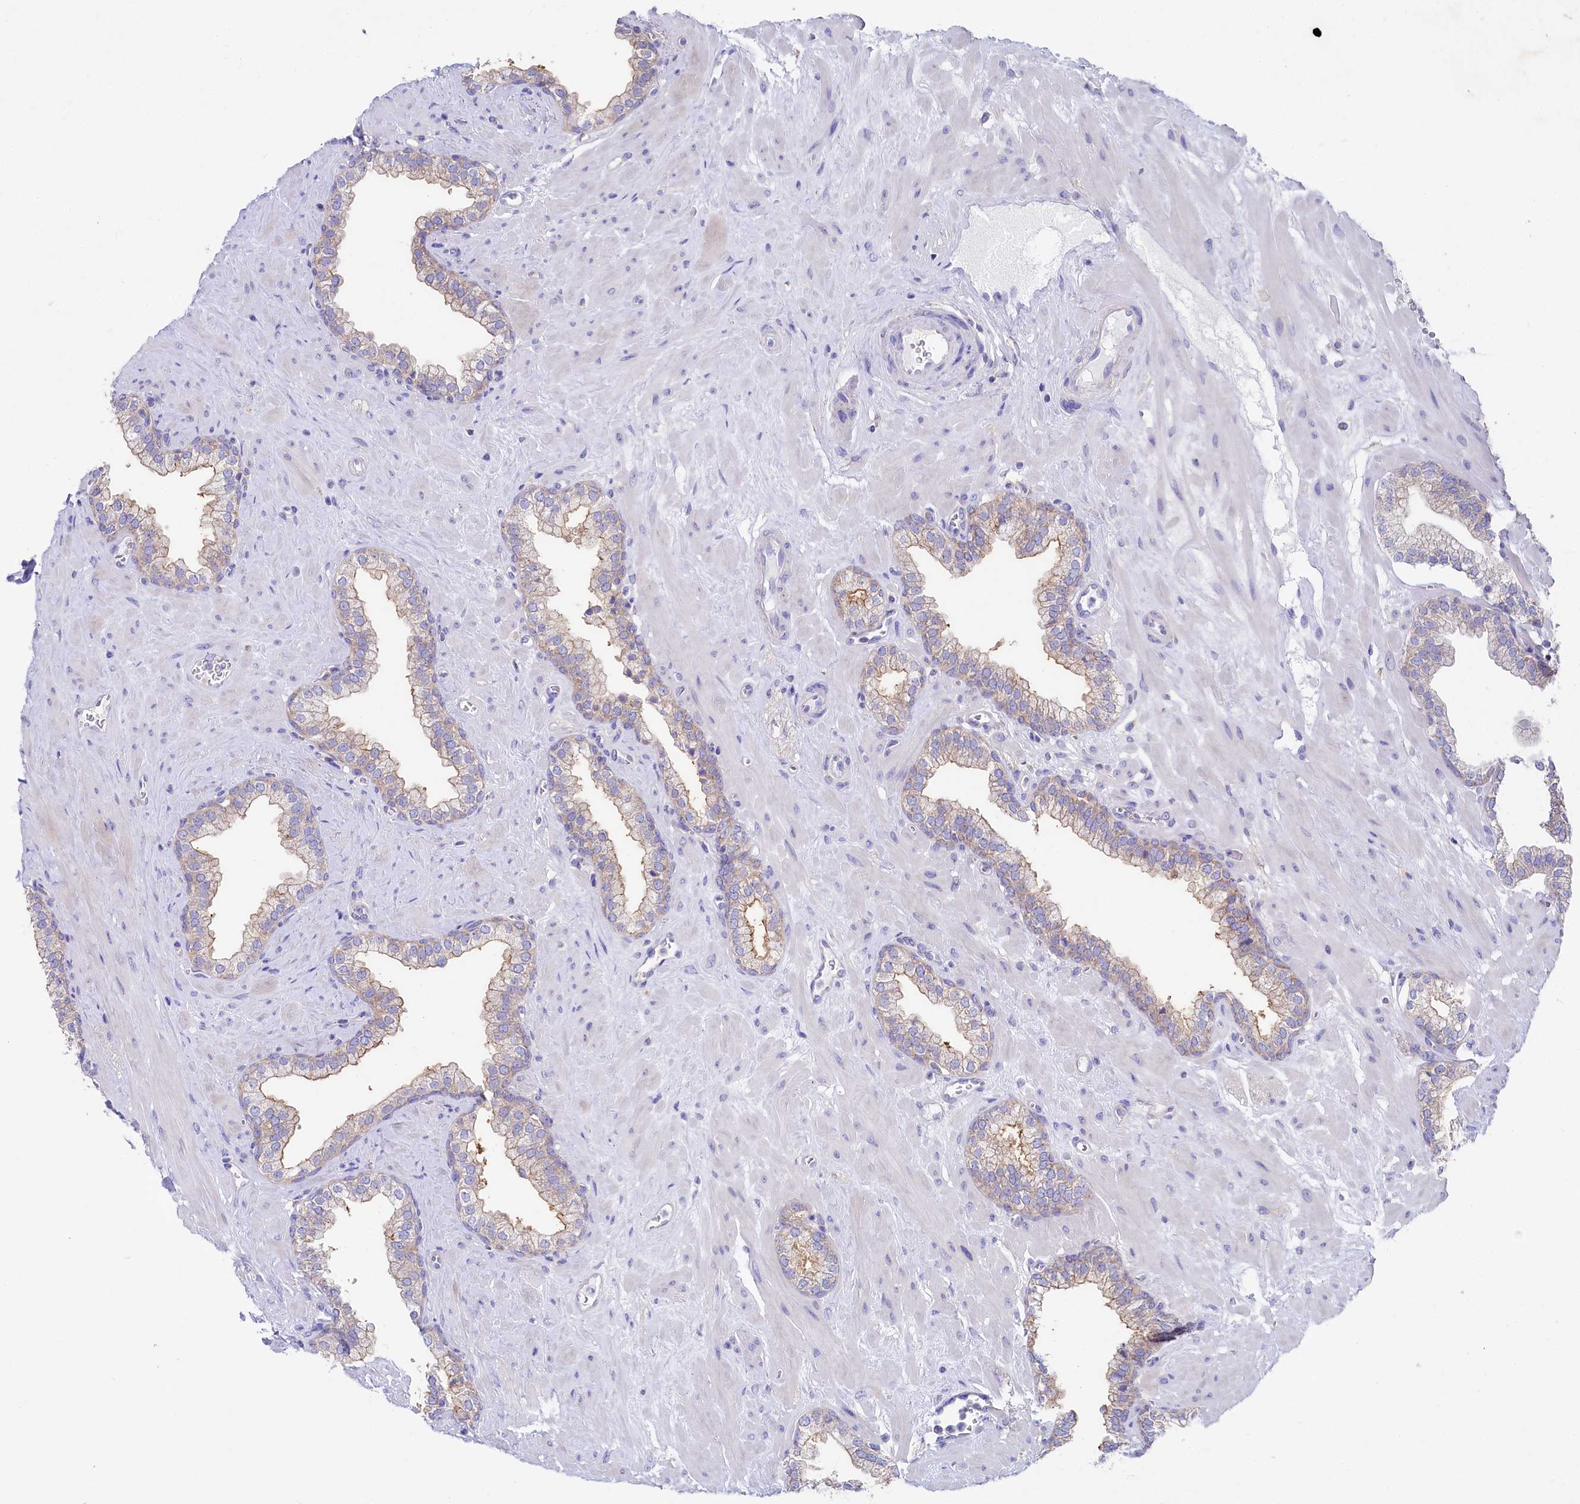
{"staining": {"intensity": "moderate", "quantity": "<25%", "location": "cytoplasmic/membranous"}, "tissue": "prostate", "cell_type": "Glandular cells", "image_type": "normal", "snomed": [{"axis": "morphology", "description": "Normal tissue, NOS"}, {"axis": "morphology", "description": "Urothelial carcinoma, Low grade"}, {"axis": "topography", "description": "Urinary bladder"}, {"axis": "topography", "description": "Prostate"}], "caption": "Immunohistochemical staining of normal human prostate reveals low levels of moderate cytoplasmic/membranous staining in approximately <25% of glandular cells. Nuclei are stained in blue.", "gene": "VPS26B", "patient": {"sex": "male", "age": 60}}